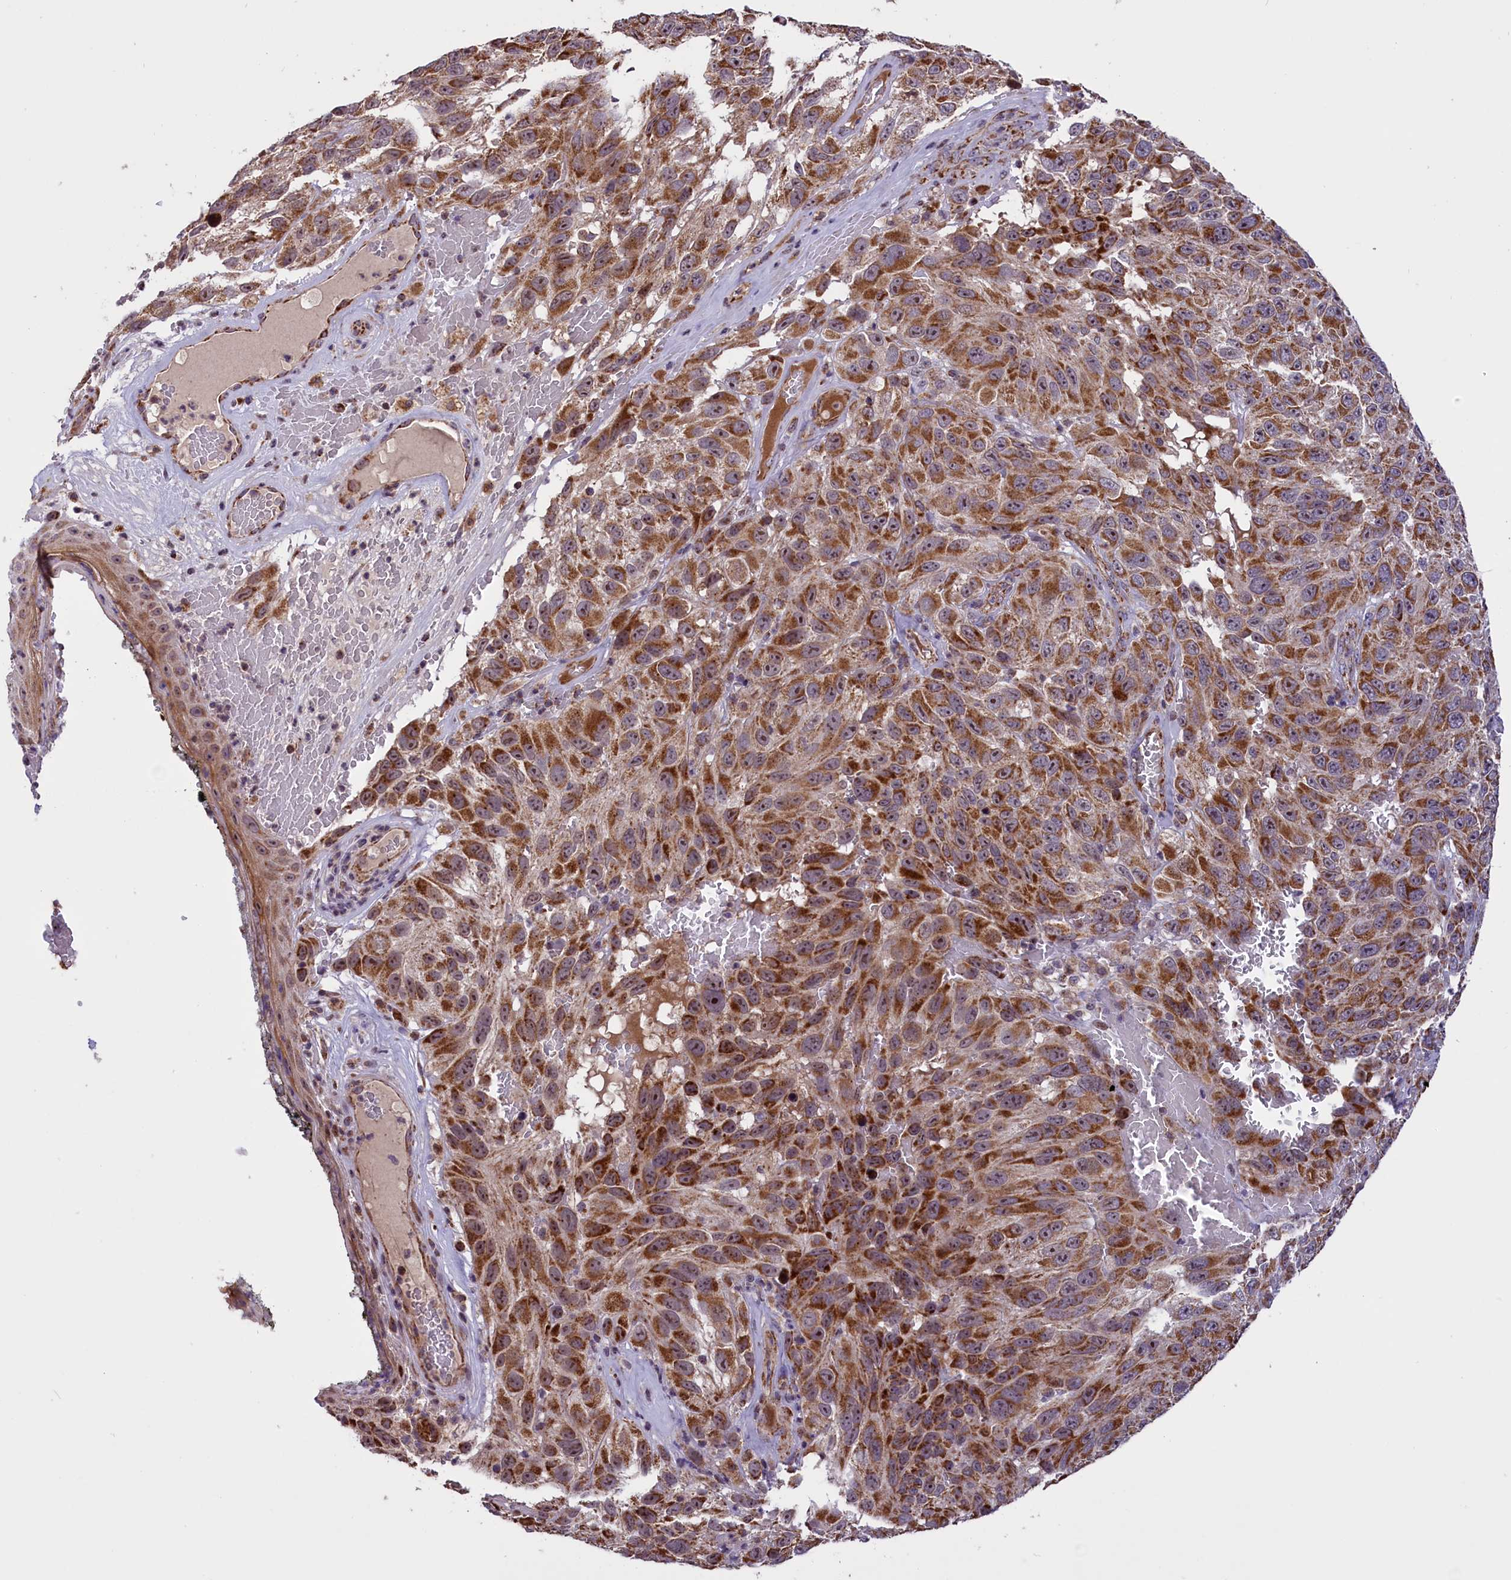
{"staining": {"intensity": "moderate", "quantity": ">75%", "location": "cytoplasmic/membranous"}, "tissue": "melanoma", "cell_type": "Tumor cells", "image_type": "cancer", "snomed": [{"axis": "morphology", "description": "Malignant melanoma, NOS"}, {"axis": "topography", "description": "Skin"}], "caption": "Human malignant melanoma stained with a protein marker shows moderate staining in tumor cells.", "gene": "GLRX5", "patient": {"sex": "female", "age": 96}}